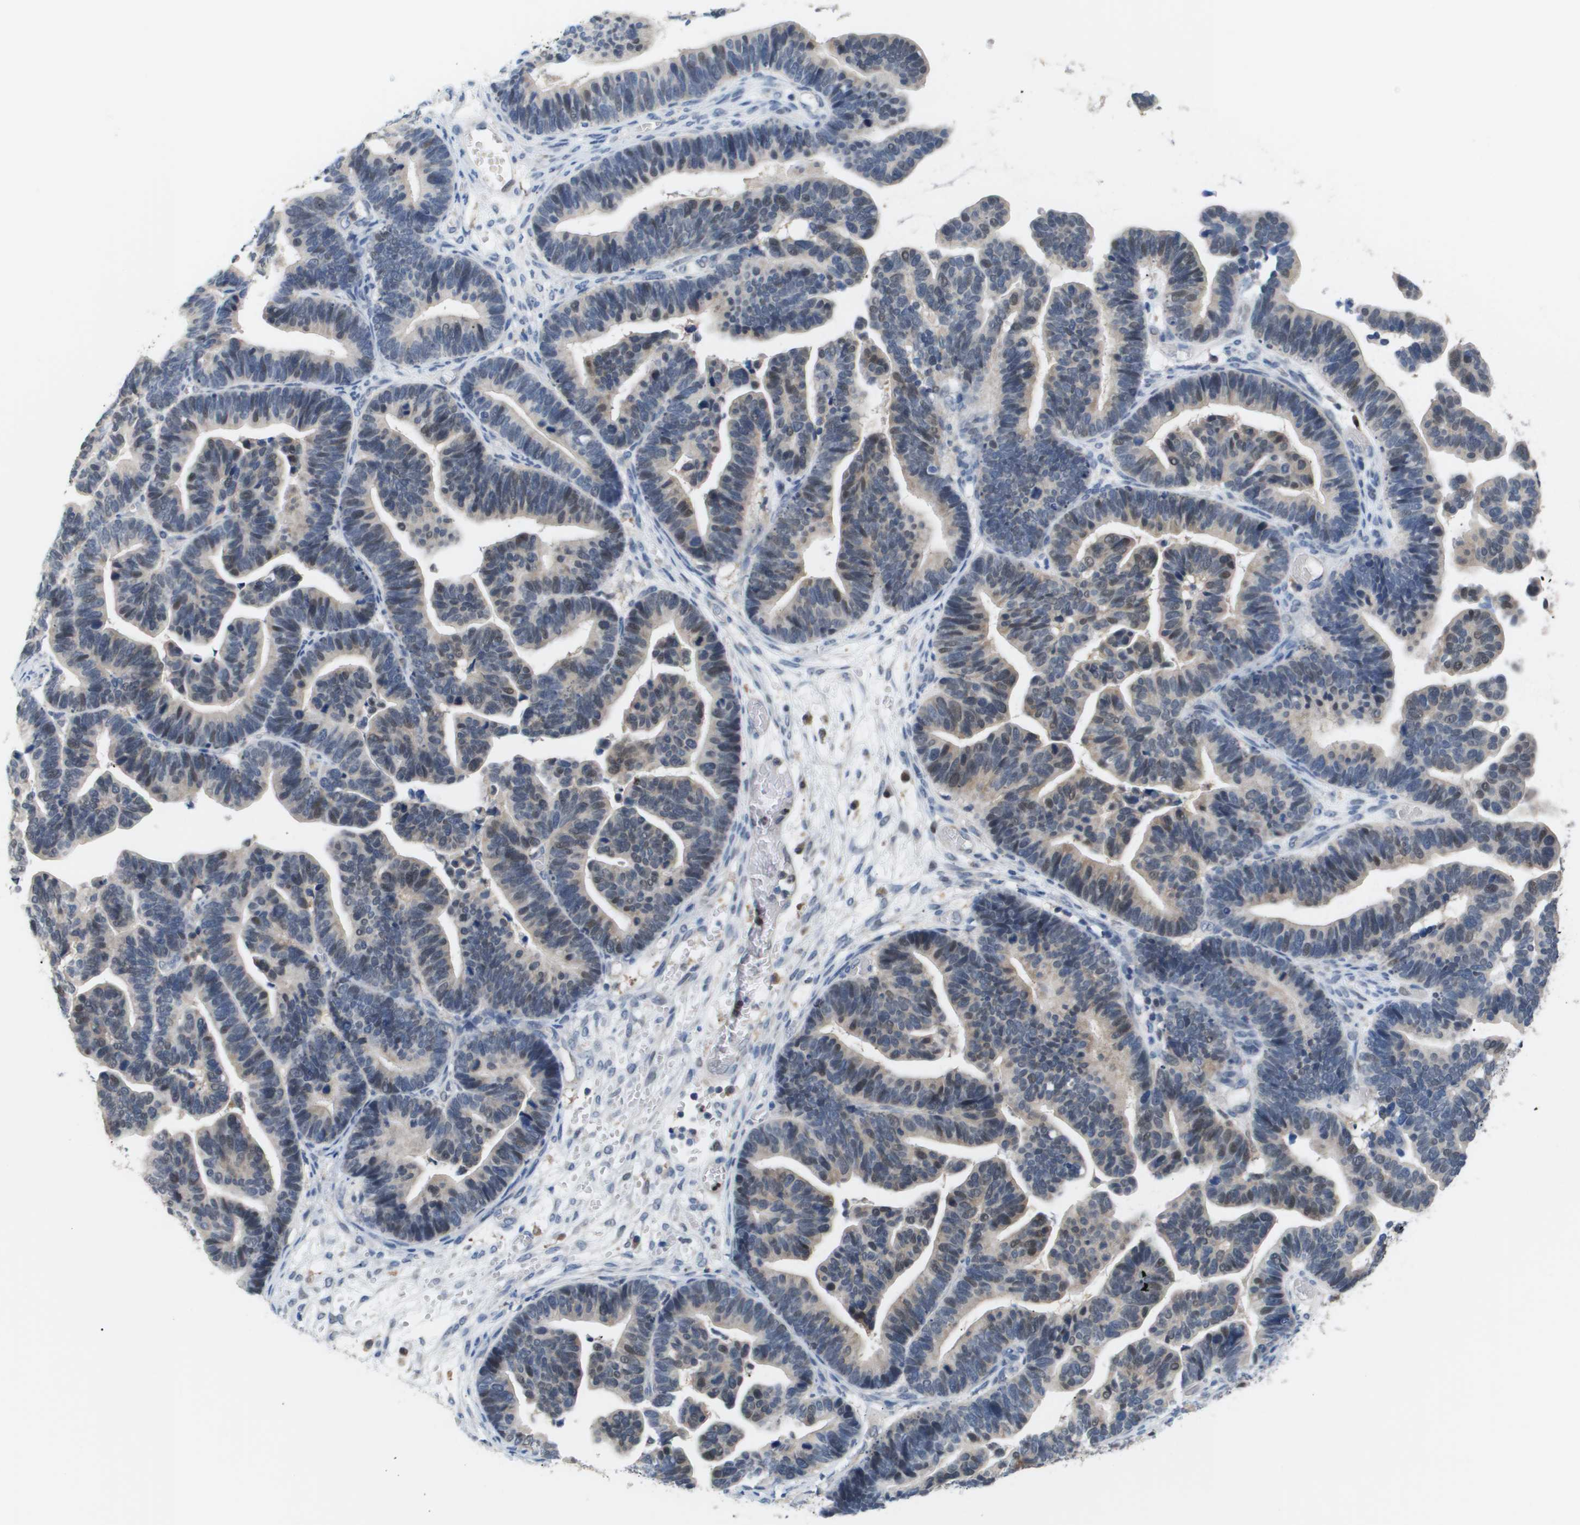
{"staining": {"intensity": "weak", "quantity": "25%-75%", "location": "cytoplasmic/membranous,nuclear"}, "tissue": "ovarian cancer", "cell_type": "Tumor cells", "image_type": "cancer", "snomed": [{"axis": "morphology", "description": "Cystadenocarcinoma, serous, NOS"}, {"axis": "topography", "description": "Ovary"}], "caption": "Immunohistochemical staining of human ovarian cancer (serous cystadenocarcinoma) exhibits low levels of weak cytoplasmic/membranous and nuclear protein positivity in approximately 25%-75% of tumor cells. Nuclei are stained in blue.", "gene": "AKR1A1", "patient": {"sex": "female", "age": 56}}